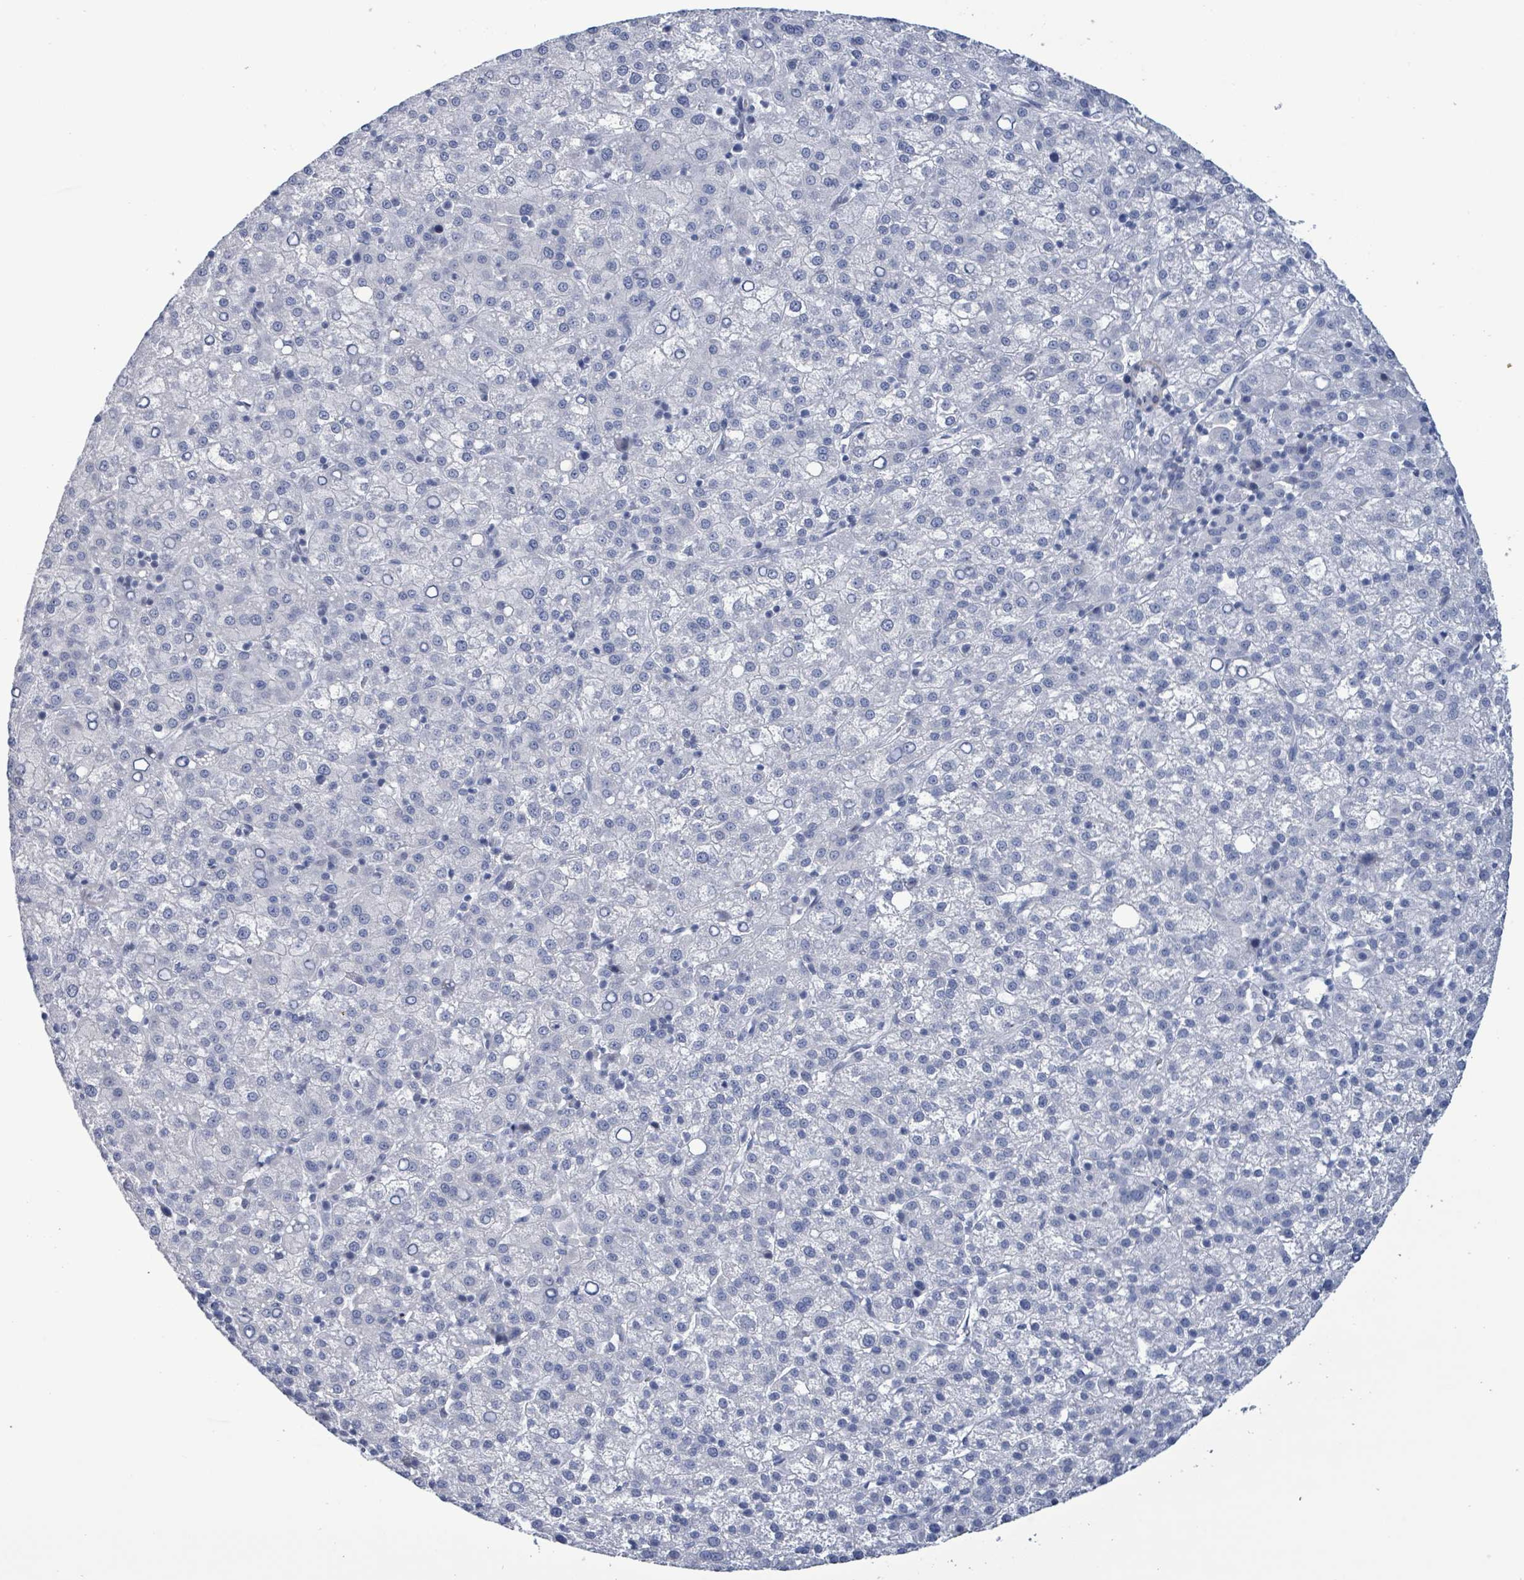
{"staining": {"intensity": "negative", "quantity": "none", "location": "none"}, "tissue": "liver cancer", "cell_type": "Tumor cells", "image_type": "cancer", "snomed": [{"axis": "morphology", "description": "Carcinoma, Hepatocellular, NOS"}, {"axis": "topography", "description": "Liver"}], "caption": "This is a photomicrograph of immunohistochemistry staining of hepatocellular carcinoma (liver), which shows no positivity in tumor cells.", "gene": "NTN3", "patient": {"sex": "female", "age": 58}}